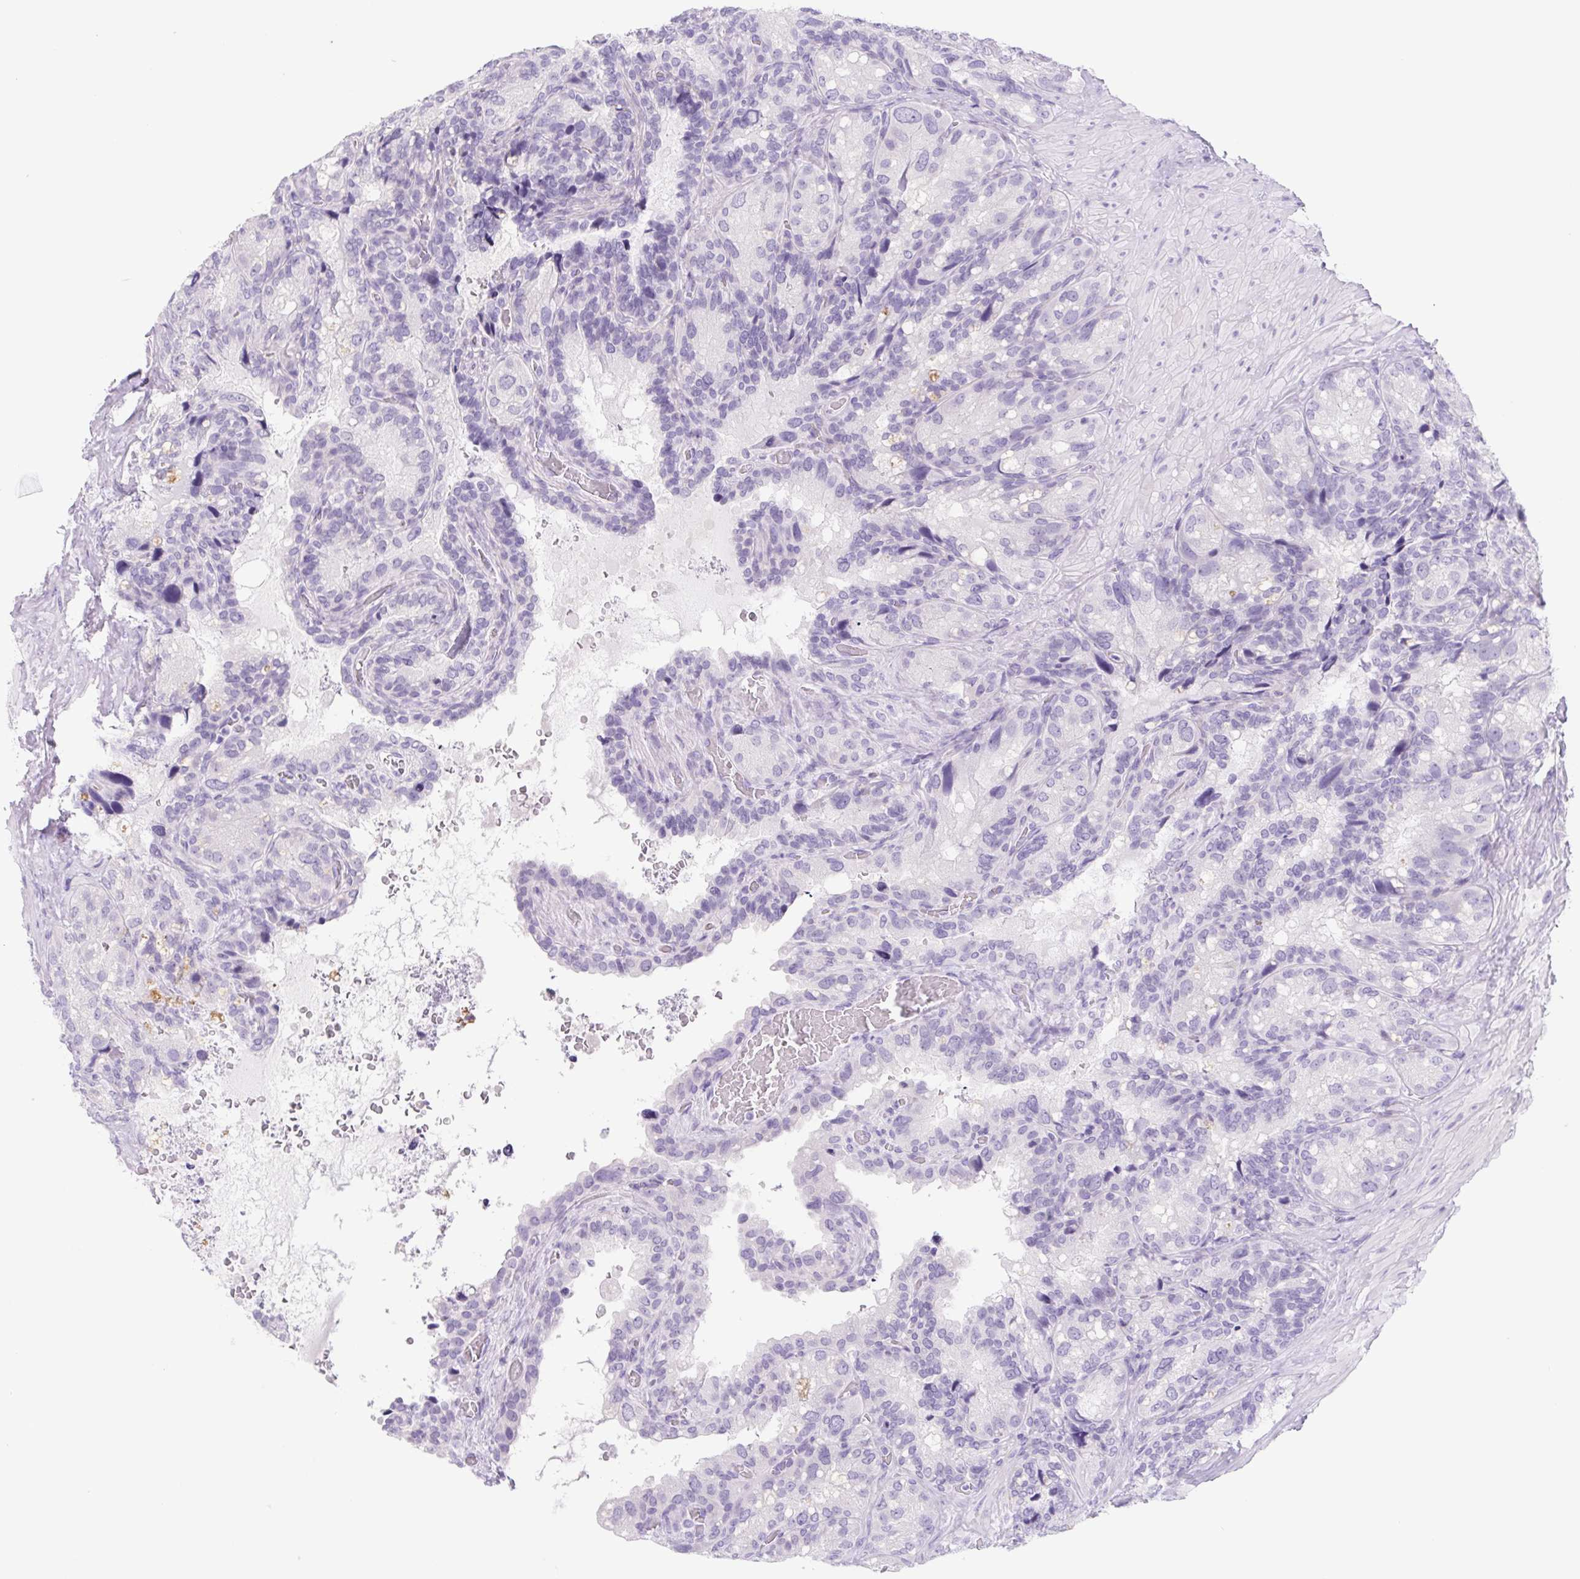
{"staining": {"intensity": "negative", "quantity": "none", "location": "none"}, "tissue": "seminal vesicle", "cell_type": "Glandular cells", "image_type": "normal", "snomed": [{"axis": "morphology", "description": "Normal tissue, NOS"}, {"axis": "topography", "description": "Seminal veicle"}], "caption": "IHC photomicrograph of normal seminal vesicle: seminal vesicle stained with DAB (3,3'-diaminobenzidine) exhibits no significant protein staining in glandular cells.", "gene": "CYP21A2", "patient": {"sex": "male", "age": 60}}